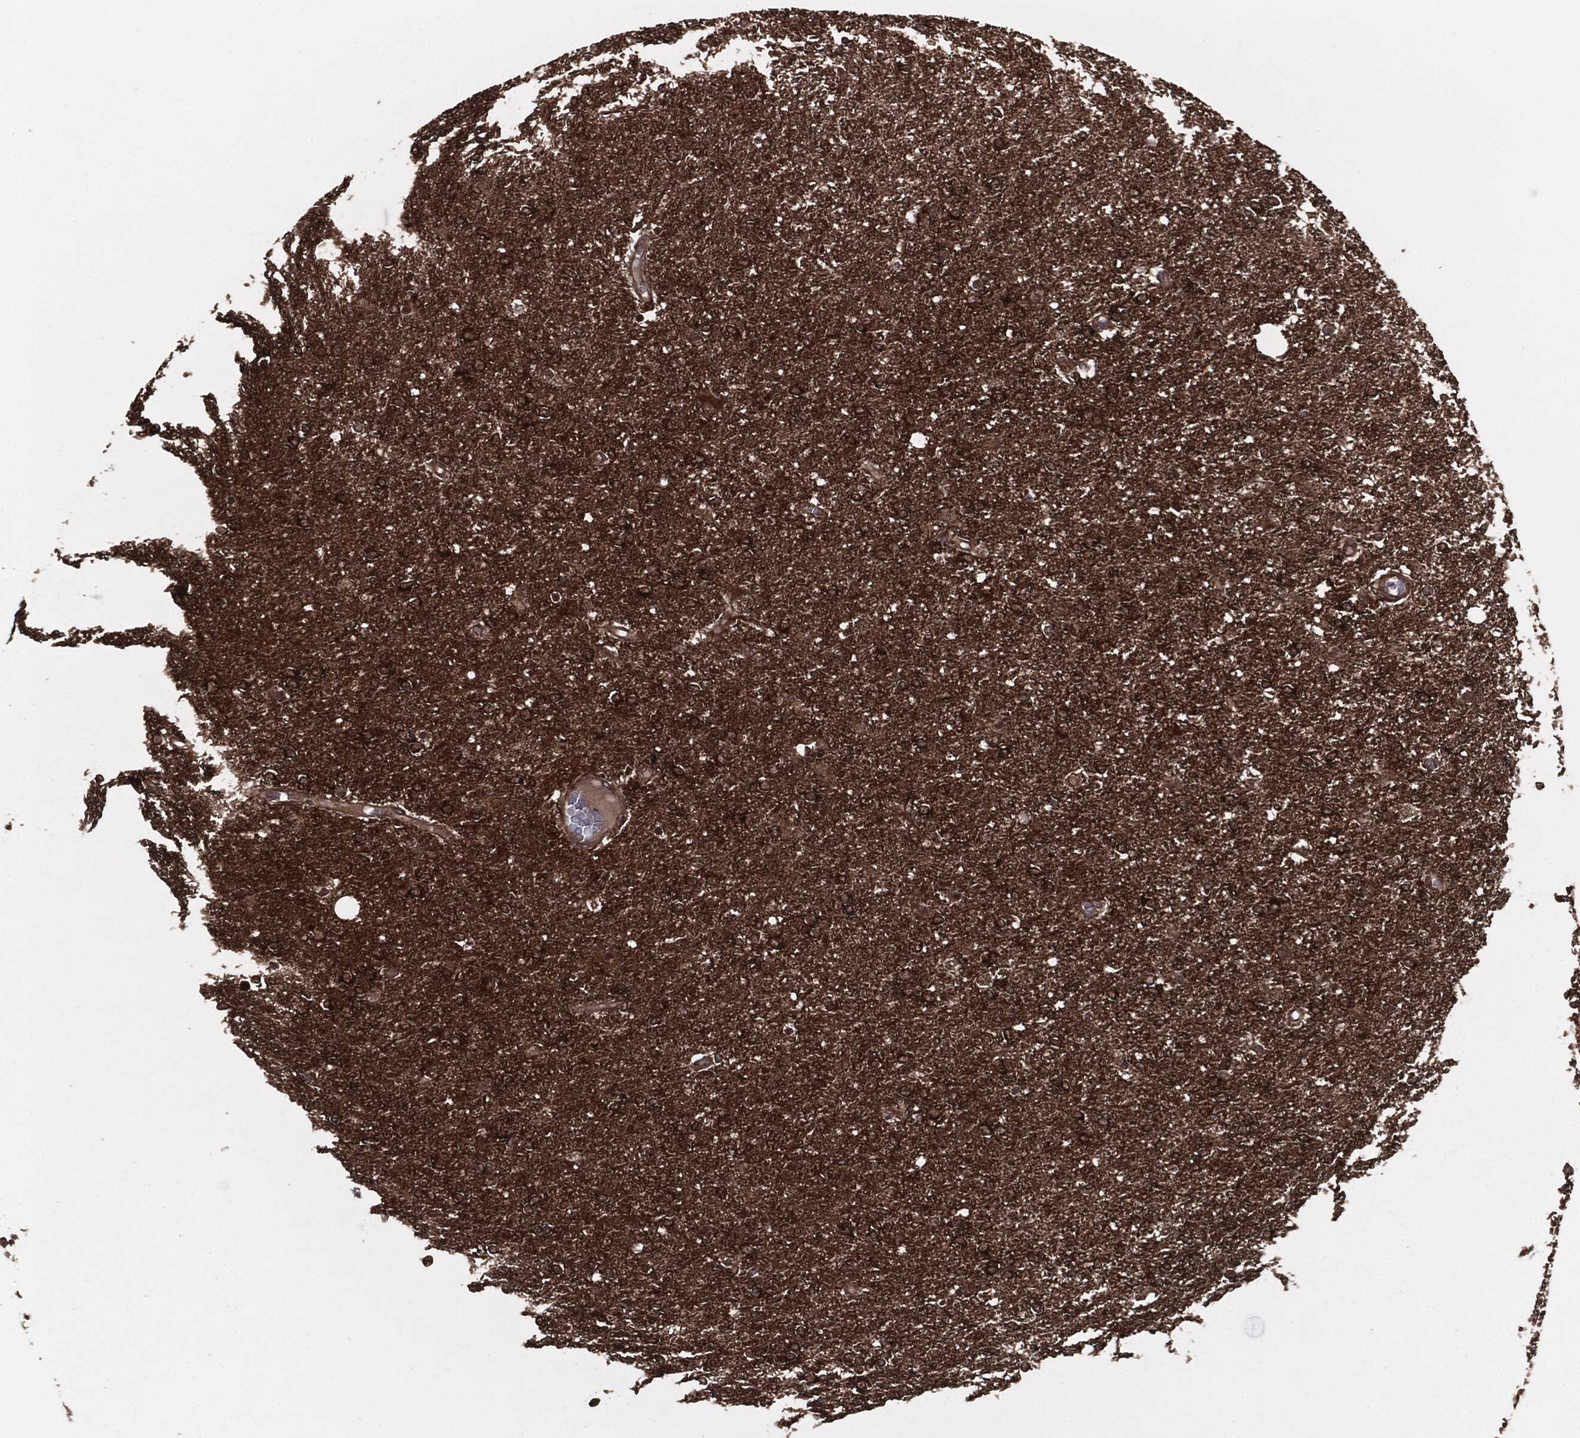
{"staining": {"intensity": "strong", "quantity": ">75%", "location": "cytoplasmic/membranous"}, "tissue": "glioma", "cell_type": "Tumor cells", "image_type": "cancer", "snomed": [{"axis": "morphology", "description": "Glioma, malignant, High grade"}, {"axis": "topography", "description": "Brain"}], "caption": "The histopathology image shows immunohistochemical staining of high-grade glioma (malignant). There is strong cytoplasmic/membranous positivity is seen in approximately >75% of tumor cells.", "gene": "RAP1GDS1", "patient": {"sex": "female", "age": 61}}